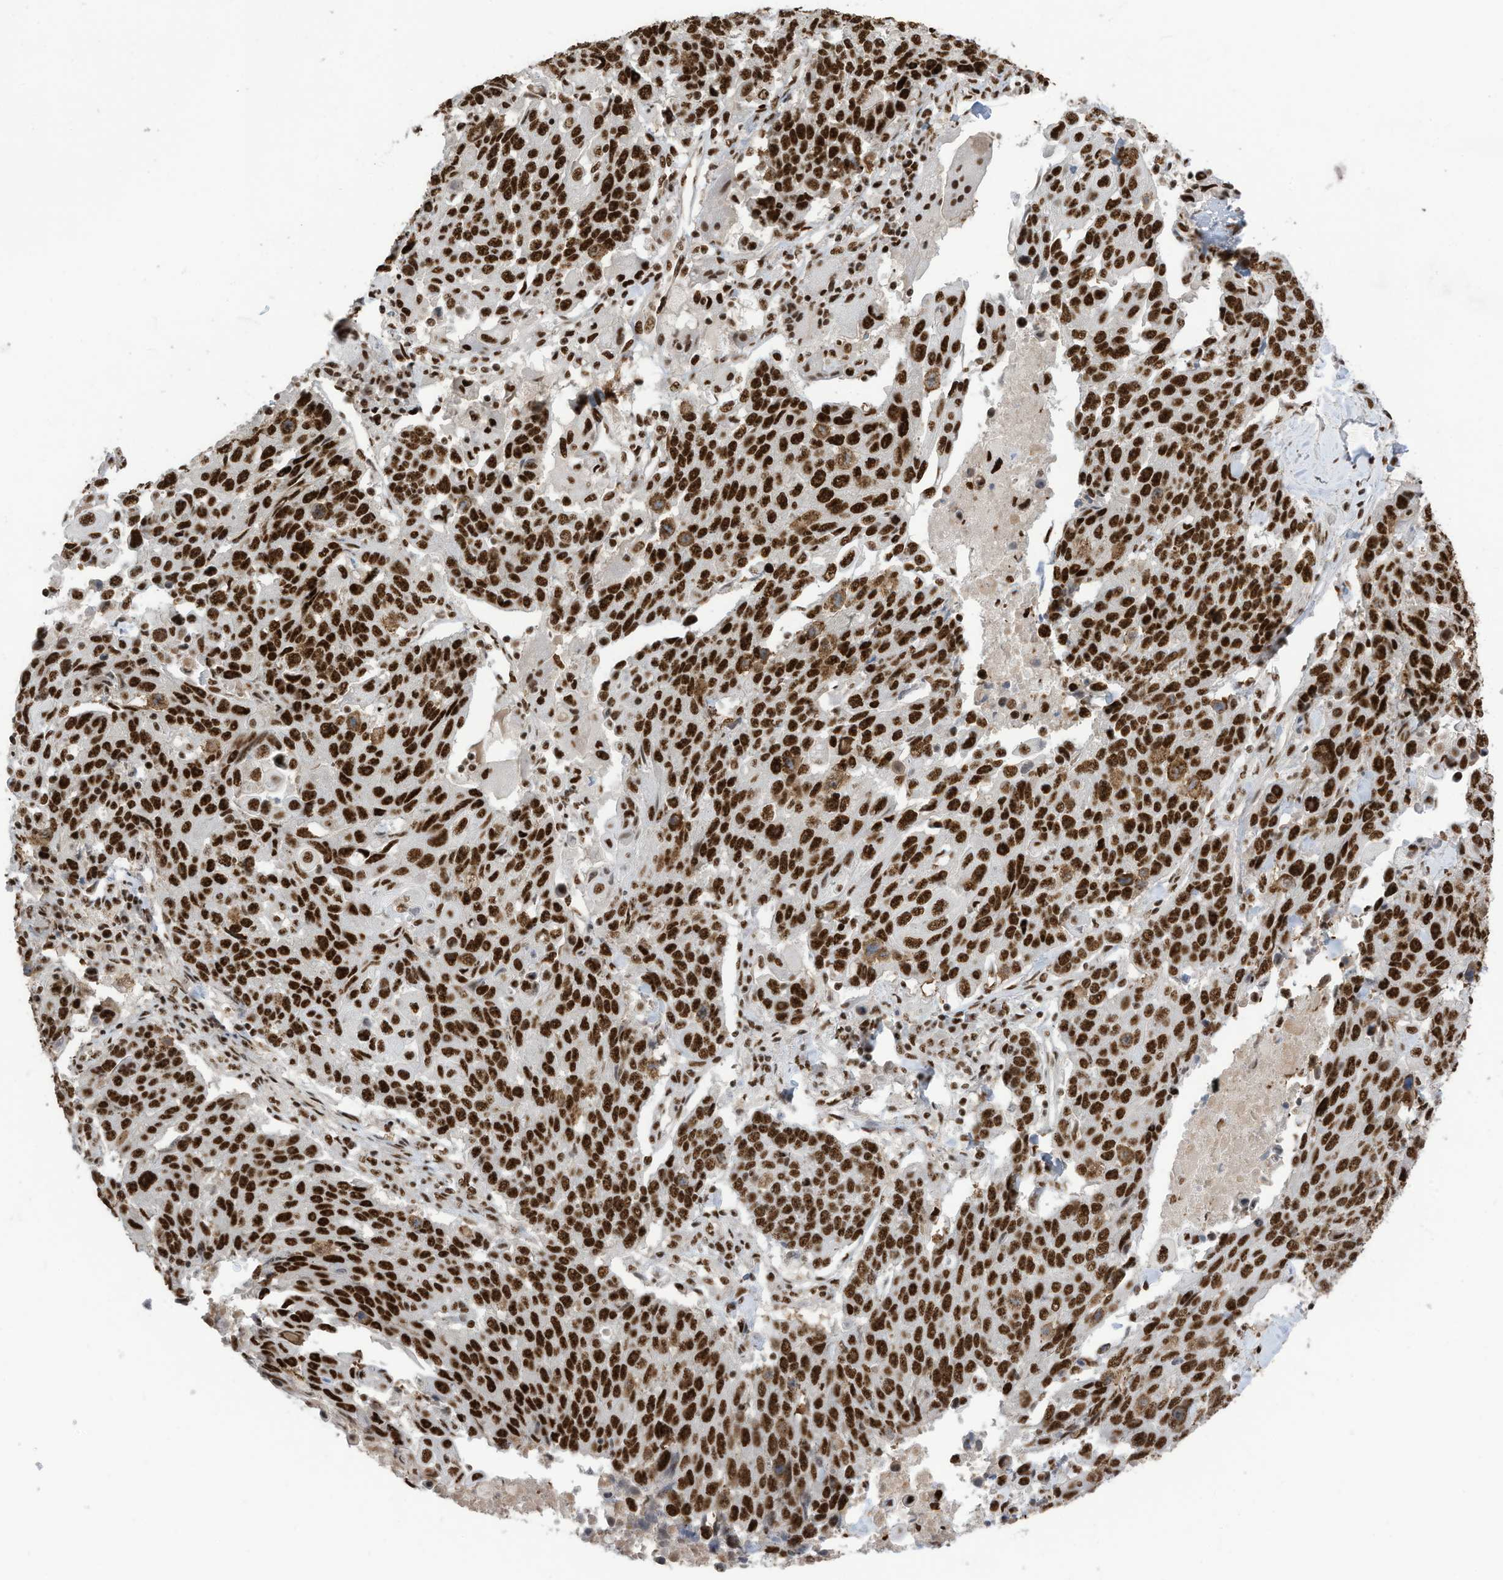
{"staining": {"intensity": "strong", "quantity": ">75%", "location": "nuclear"}, "tissue": "lung cancer", "cell_type": "Tumor cells", "image_type": "cancer", "snomed": [{"axis": "morphology", "description": "Squamous cell carcinoma, NOS"}, {"axis": "topography", "description": "Lung"}], "caption": "Immunohistochemistry photomicrograph of neoplastic tissue: human lung squamous cell carcinoma stained using IHC displays high levels of strong protein expression localized specifically in the nuclear of tumor cells, appearing as a nuclear brown color.", "gene": "SF3A3", "patient": {"sex": "male", "age": 66}}